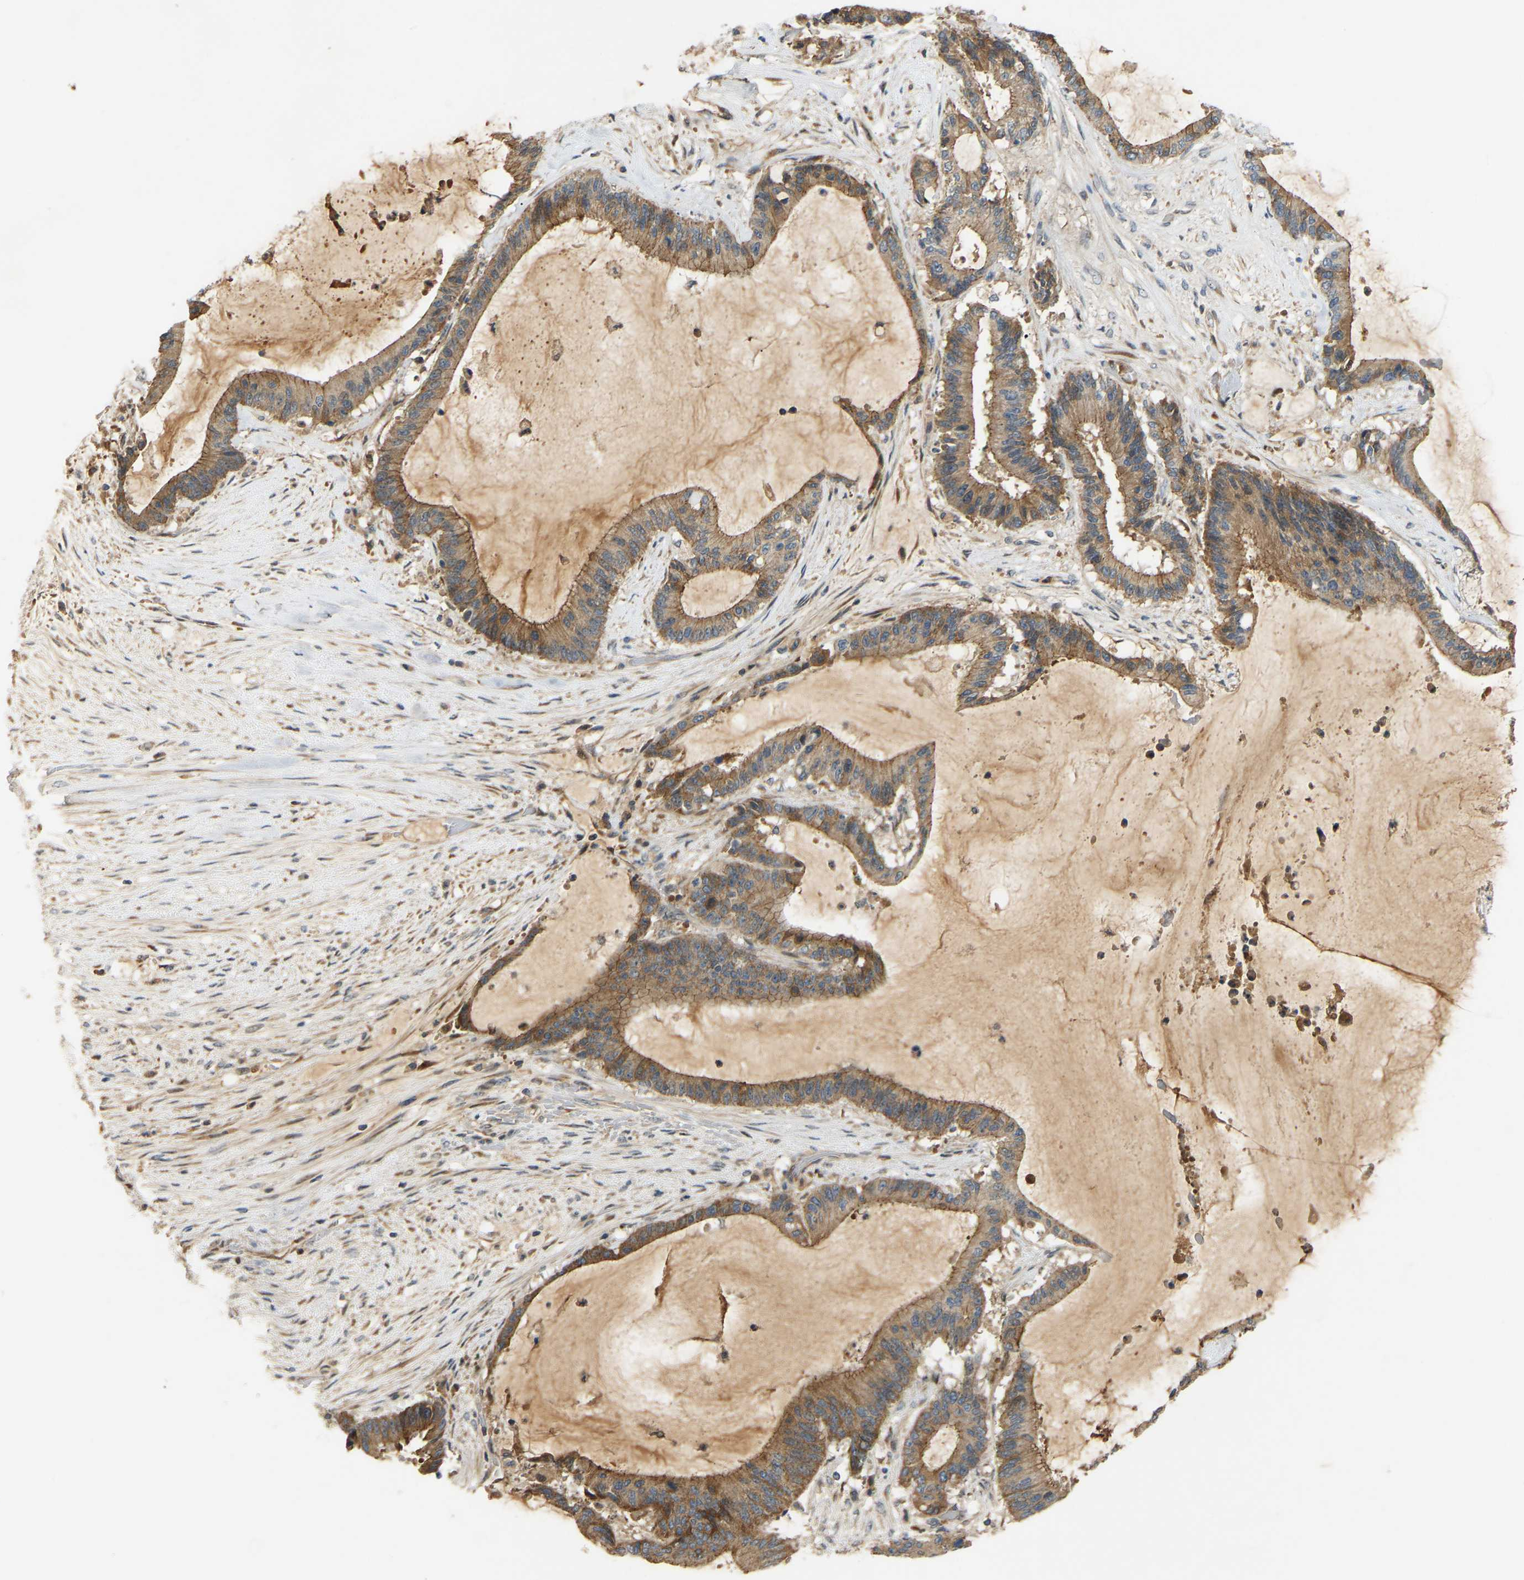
{"staining": {"intensity": "weak", "quantity": ">75%", "location": "cytoplasmic/membranous"}, "tissue": "liver cancer", "cell_type": "Tumor cells", "image_type": "cancer", "snomed": [{"axis": "morphology", "description": "Cholangiocarcinoma"}, {"axis": "topography", "description": "Liver"}], "caption": "High-power microscopy captured an immunohistochemistry micrograph of liver cancer, revealing weak cytoplasmic/membranous staining in about >75% of tumor cells. (DAB (3,3'-diaminobenzidine) = brown stain, brightfield microscopy at high magnification).", "gene": "PTCD1", "patient": {"sex": "female", "age": 73}}